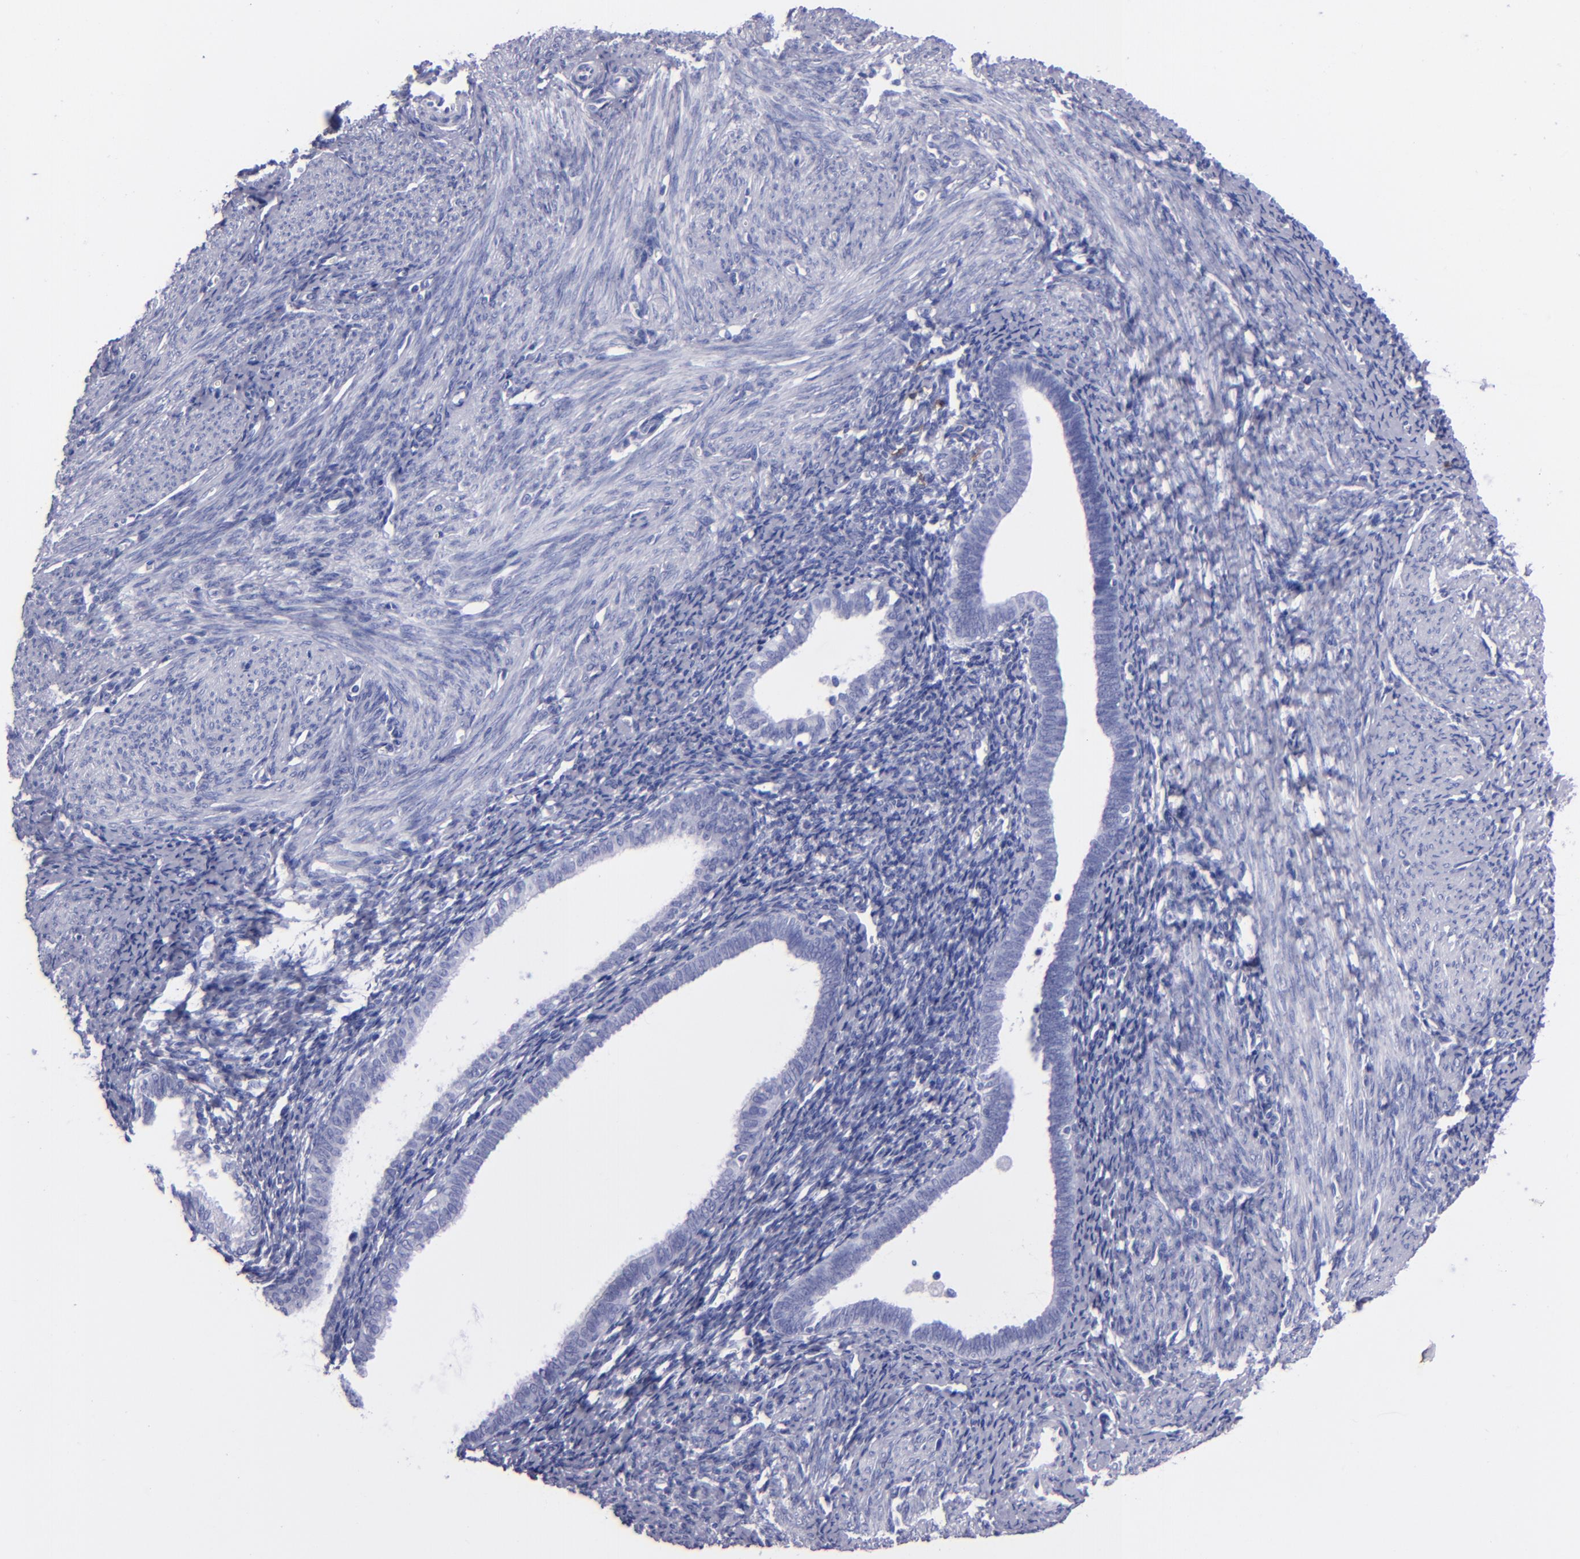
{"staining": {"intensity": "moderate", "quantity": "<25%", "location": "cytoplasmic/membranous"}, "tissue": "endometrium", "cell_type": "Cells in endometrial stroma", "image_type": "normal", "snomed": [{"axis": "morphology", "description": "Normal tissue, NOS"}, {"axis": "topography", "description": "Smooth muscle"}, {"axis": "topography", "description": "Endometrium"}], "caption": "Endometrium stained with immunohistochemistry reveals moderate cytoplasmic/membranous expression in about <25% of cells in endometrial stroma.", "gene": "CD37", "patient": {"sex": "female", "age": 57}}